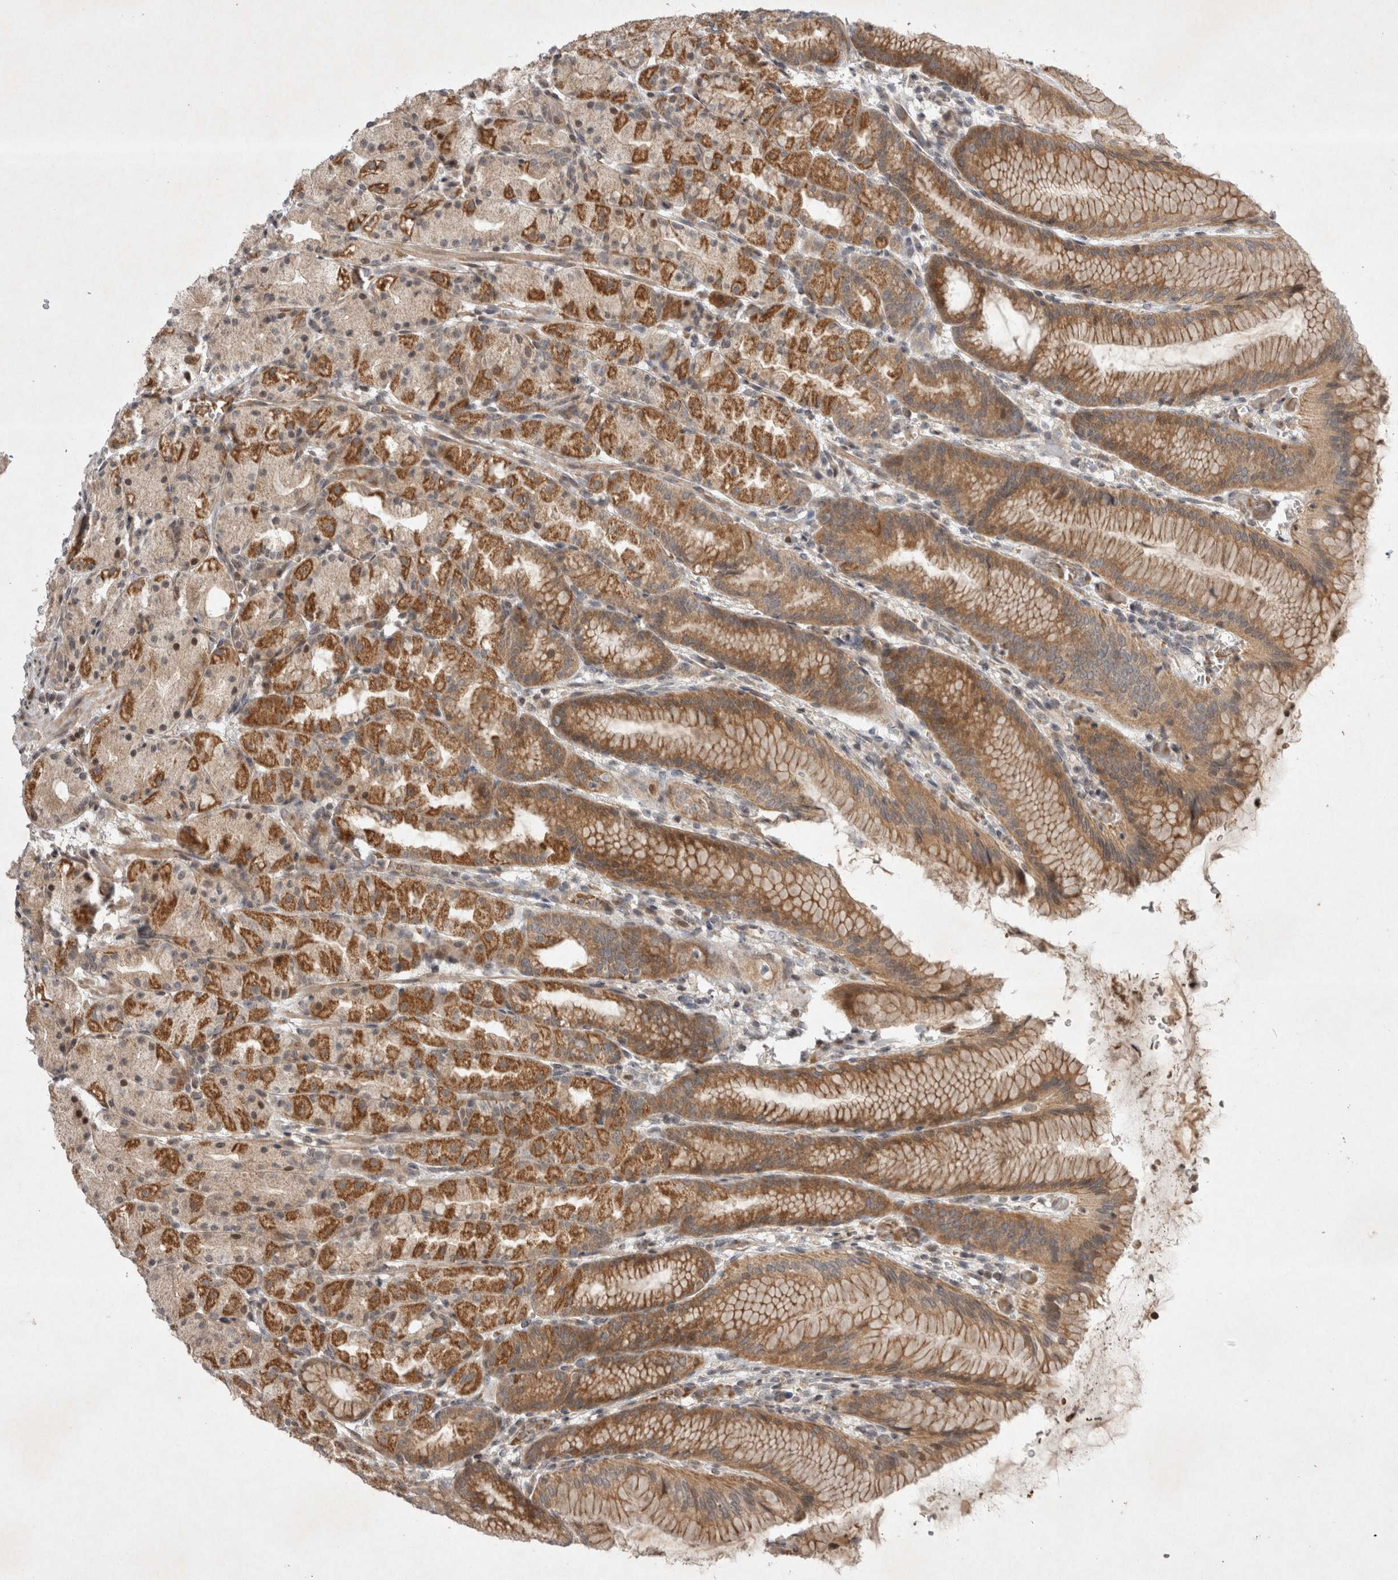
{"staining": {"intensity": "moderate", "quantity": ">75%", "location": "cytoplasmic/membranous"}, "tissue": "stomach", "cell_type": "Glandular cells", "image_type": "normal", "snomed": [{"axis": "morphology", "description": "Normal tissue, NOS"}, {"axis": "topography", "description": "Stomach, upper"}], "caption": "Protein expression analysis of unremarkable stomach reveals moderate cytoplasmic/membranous staining in about >75% of glandular cells.", "gene": "EIF2AK1", "patient": {"sex": "male", "age": 48}}